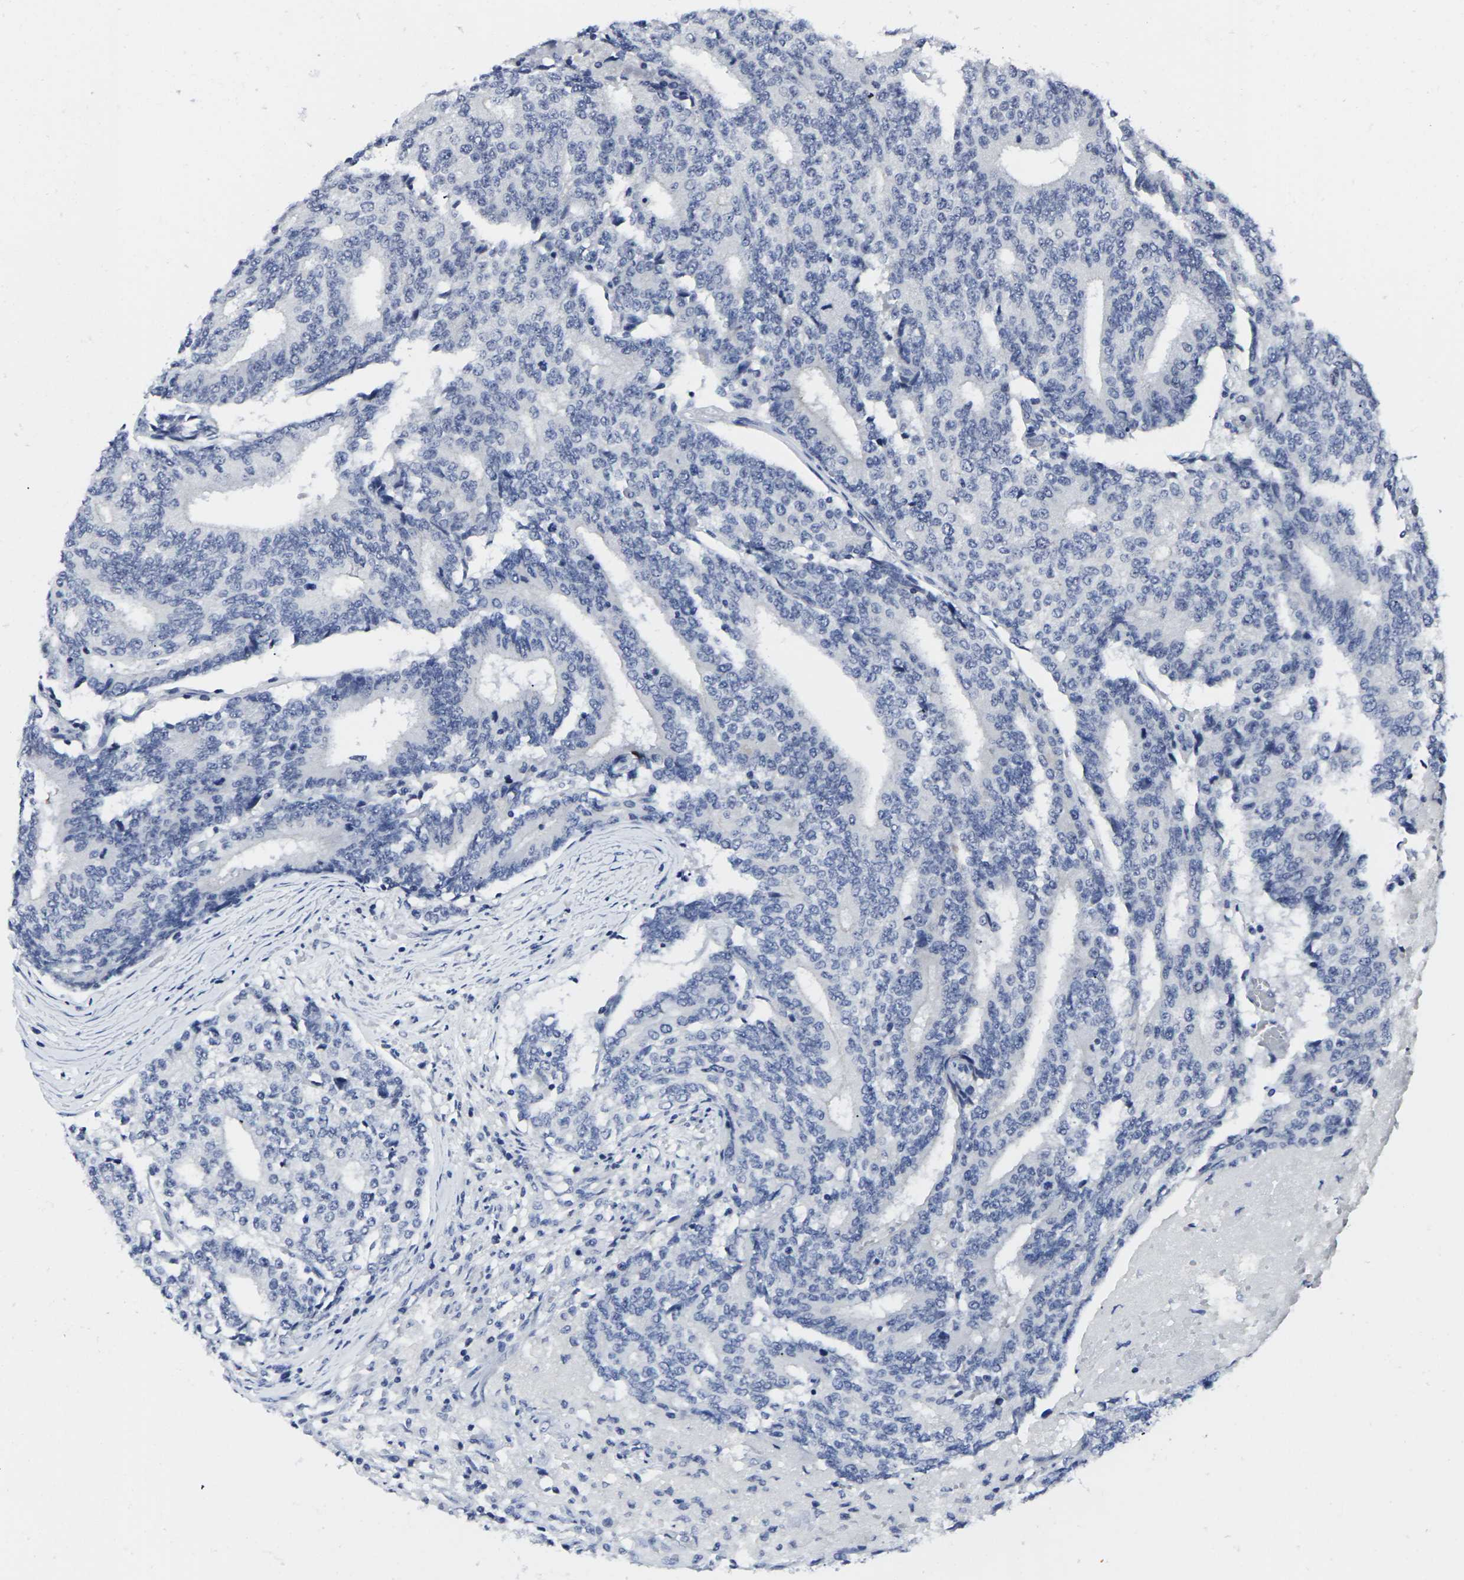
{"staining": {"intensity": "negative", "quantity": "none", "location": "none"}, "tissue": "prostate cancer", "cell_type": "Tumor cells", "image_type": "cancer", "snomed": [{"axis": "morphology", "description": "Normal tissue, NOS"}, {"axis": "morphology", "description": "Adenocarcinoma, High grade"}, {"axis": "topography", "description": "Prostate"}, {"axis": "topography", "description": "Seminal veicle"}], "caption": "IHC photomicrograph of neoplastic tissue: human prostate cancer (adenocarcinoma (high-grade)) stained with DAB (3,3'-diaminobenzidine) demonstrates no significant protein expression in tumor cells. The staining is performed using DAB (3,3'-diaminobenzidine) brown chromogen with nuclei counter-stained in using hematoxylin.", "gene": "MSANTD4", "patient": {"sex": "male", "age": 55}}